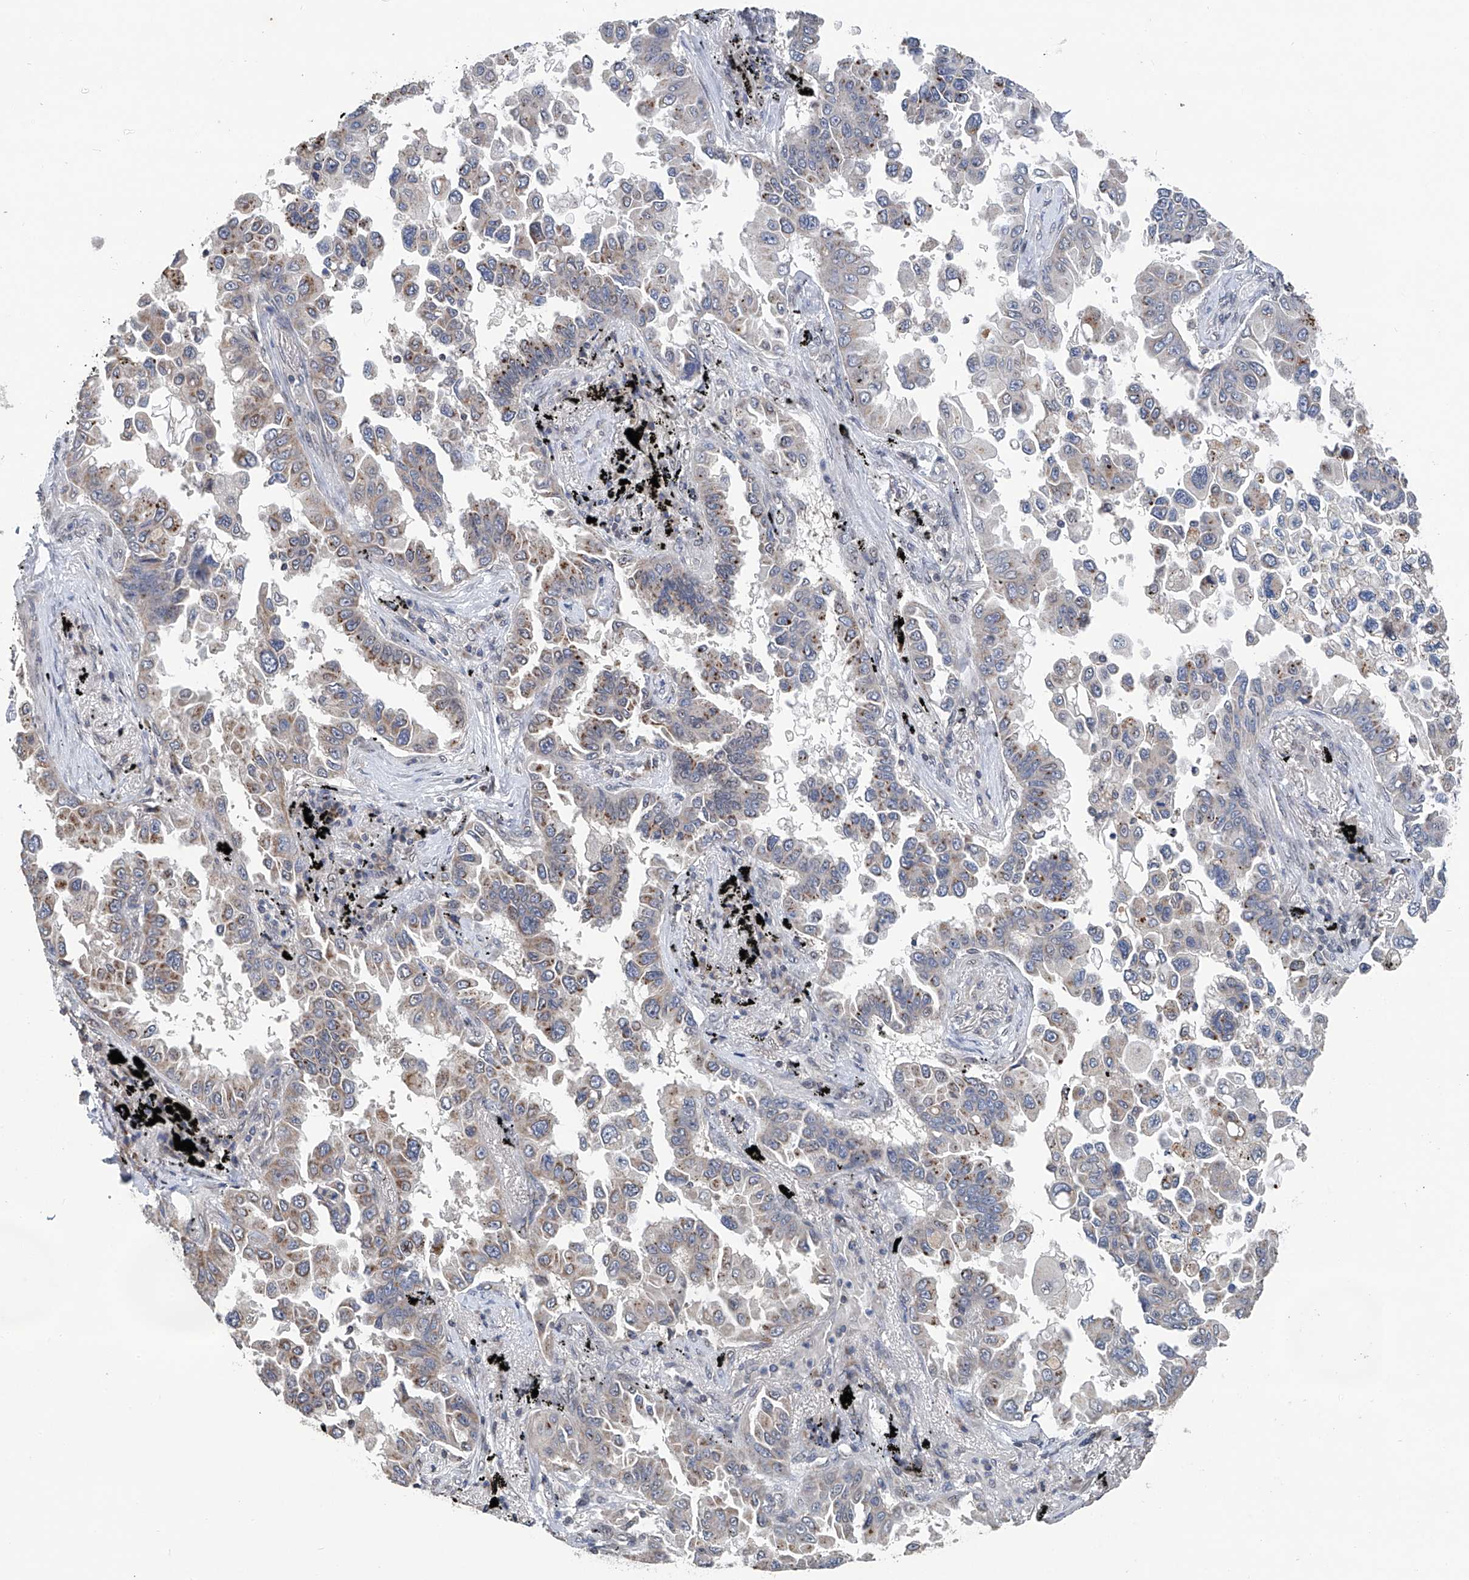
{"staining": {"intensity": "weak", "quantity": "25%-75%", "location": "cytoplasmic/membranous"}, "tissue": "lung cancer", "cell_type": "Tumor cells", "image_type": "cancer", "snomed": [{"axis": "morphology", "description": "Adenocarcinoma, NOS"}, {"axis": "topography", "description": "Lung"}], "caption": "Immunohistochemistry of lung adenocarcinoma demonstrates low levels of weak cytoplasmic/membranous expression in approximately 25%-75% of tumor cells.", "gene": "BCKDHB", "patient": {"sex": "female", "age": 67}}